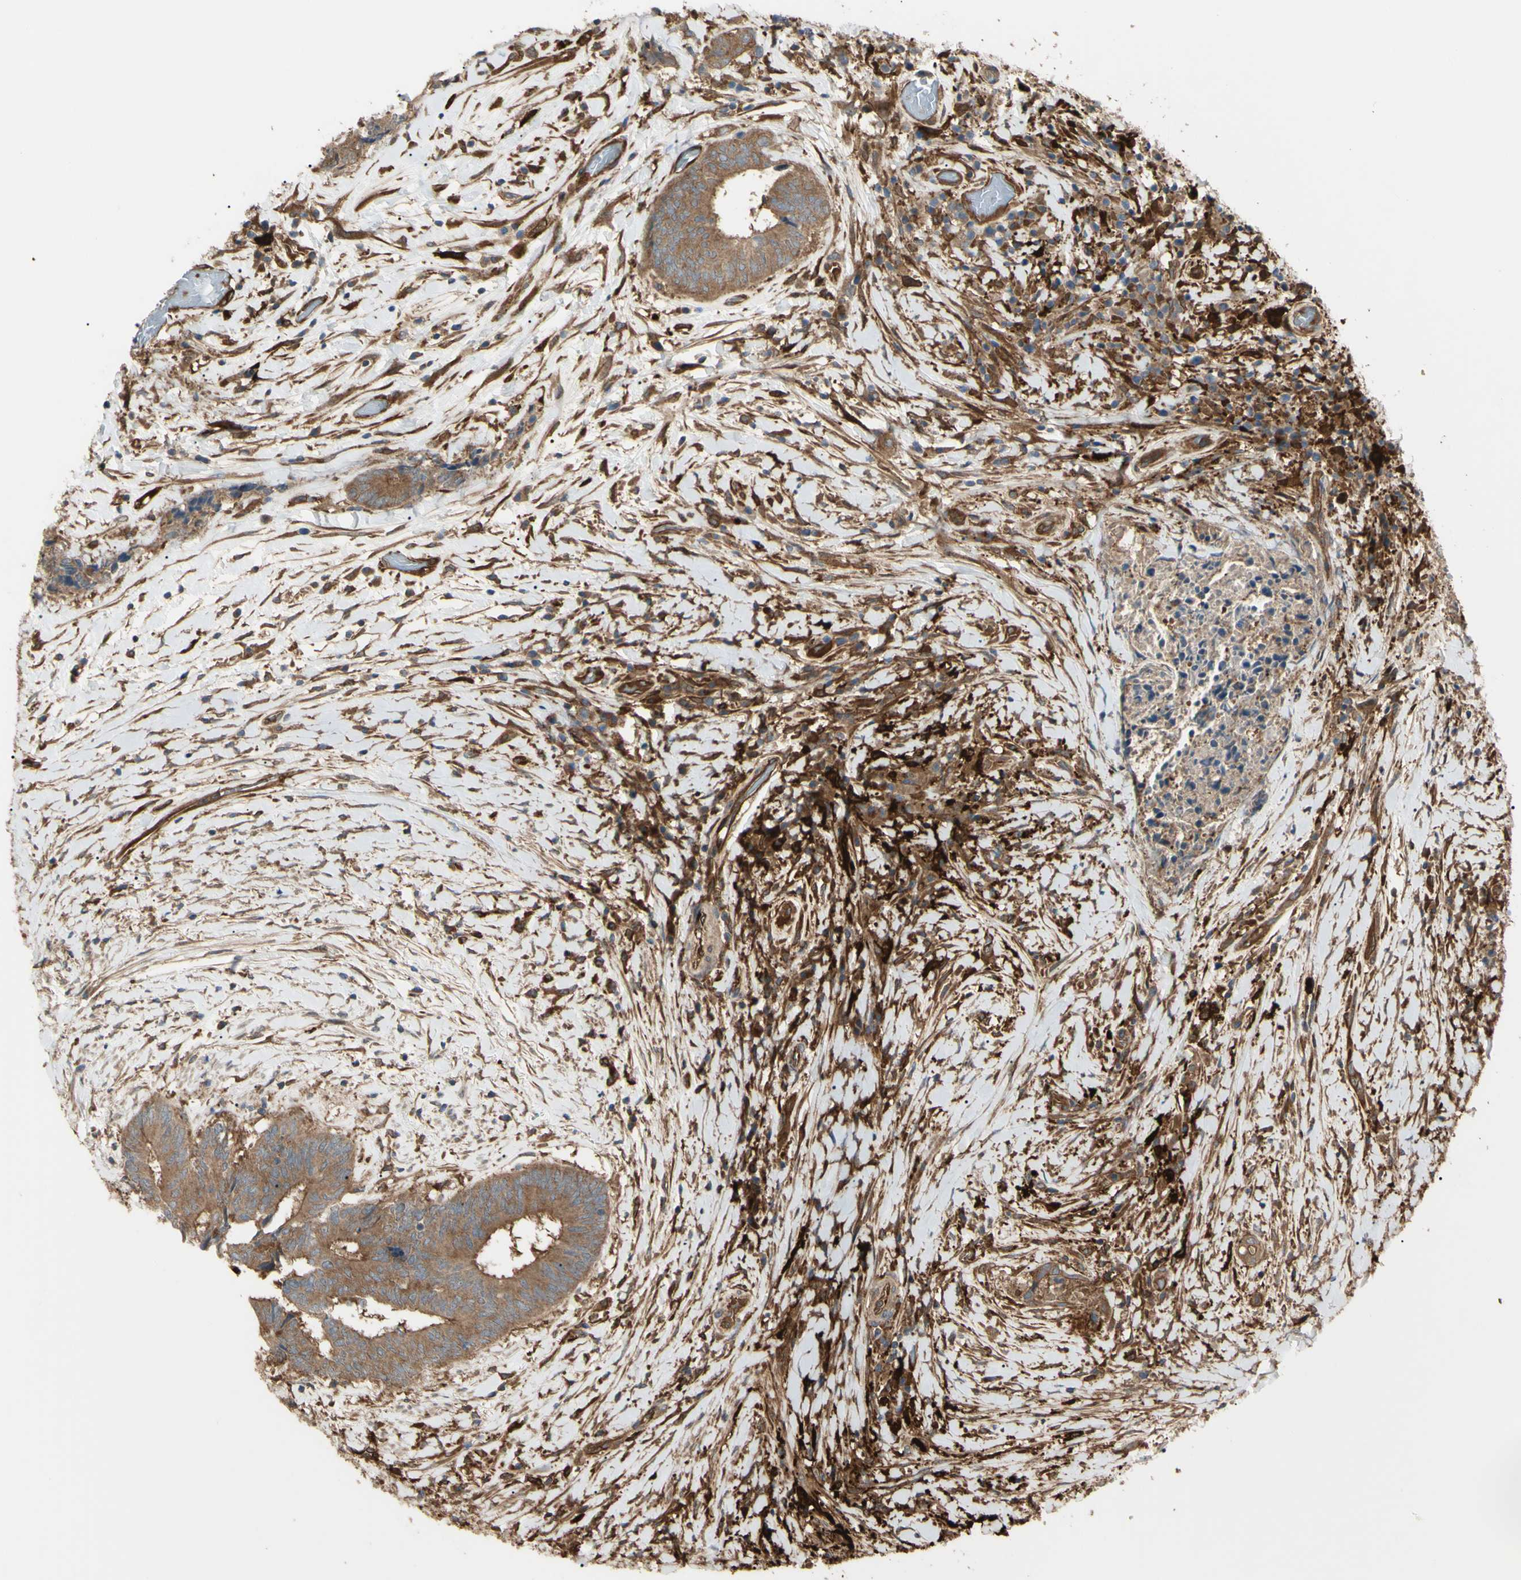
{"staining": {"intensity": "moderate", "quantity": ">75%", "location": "cytoplasmic/membranous"}, "tissue": "colorectal cancer", "cell_type": "Tumor cells", "image_type": "cancer", "snomed": [{"axis": "morphology", "description": "Adenocarcinoma, NOS"}, {"axis": "topography", "description": "Rectum"}], "caption": "Brown immunohistochemical staining in human colorectal cancer shows moderate cytoplasmic/membranous staining in about >75% of tumor cells.", "gene": "PTPN12", "patient": {"sex": "male", "age": 63}}